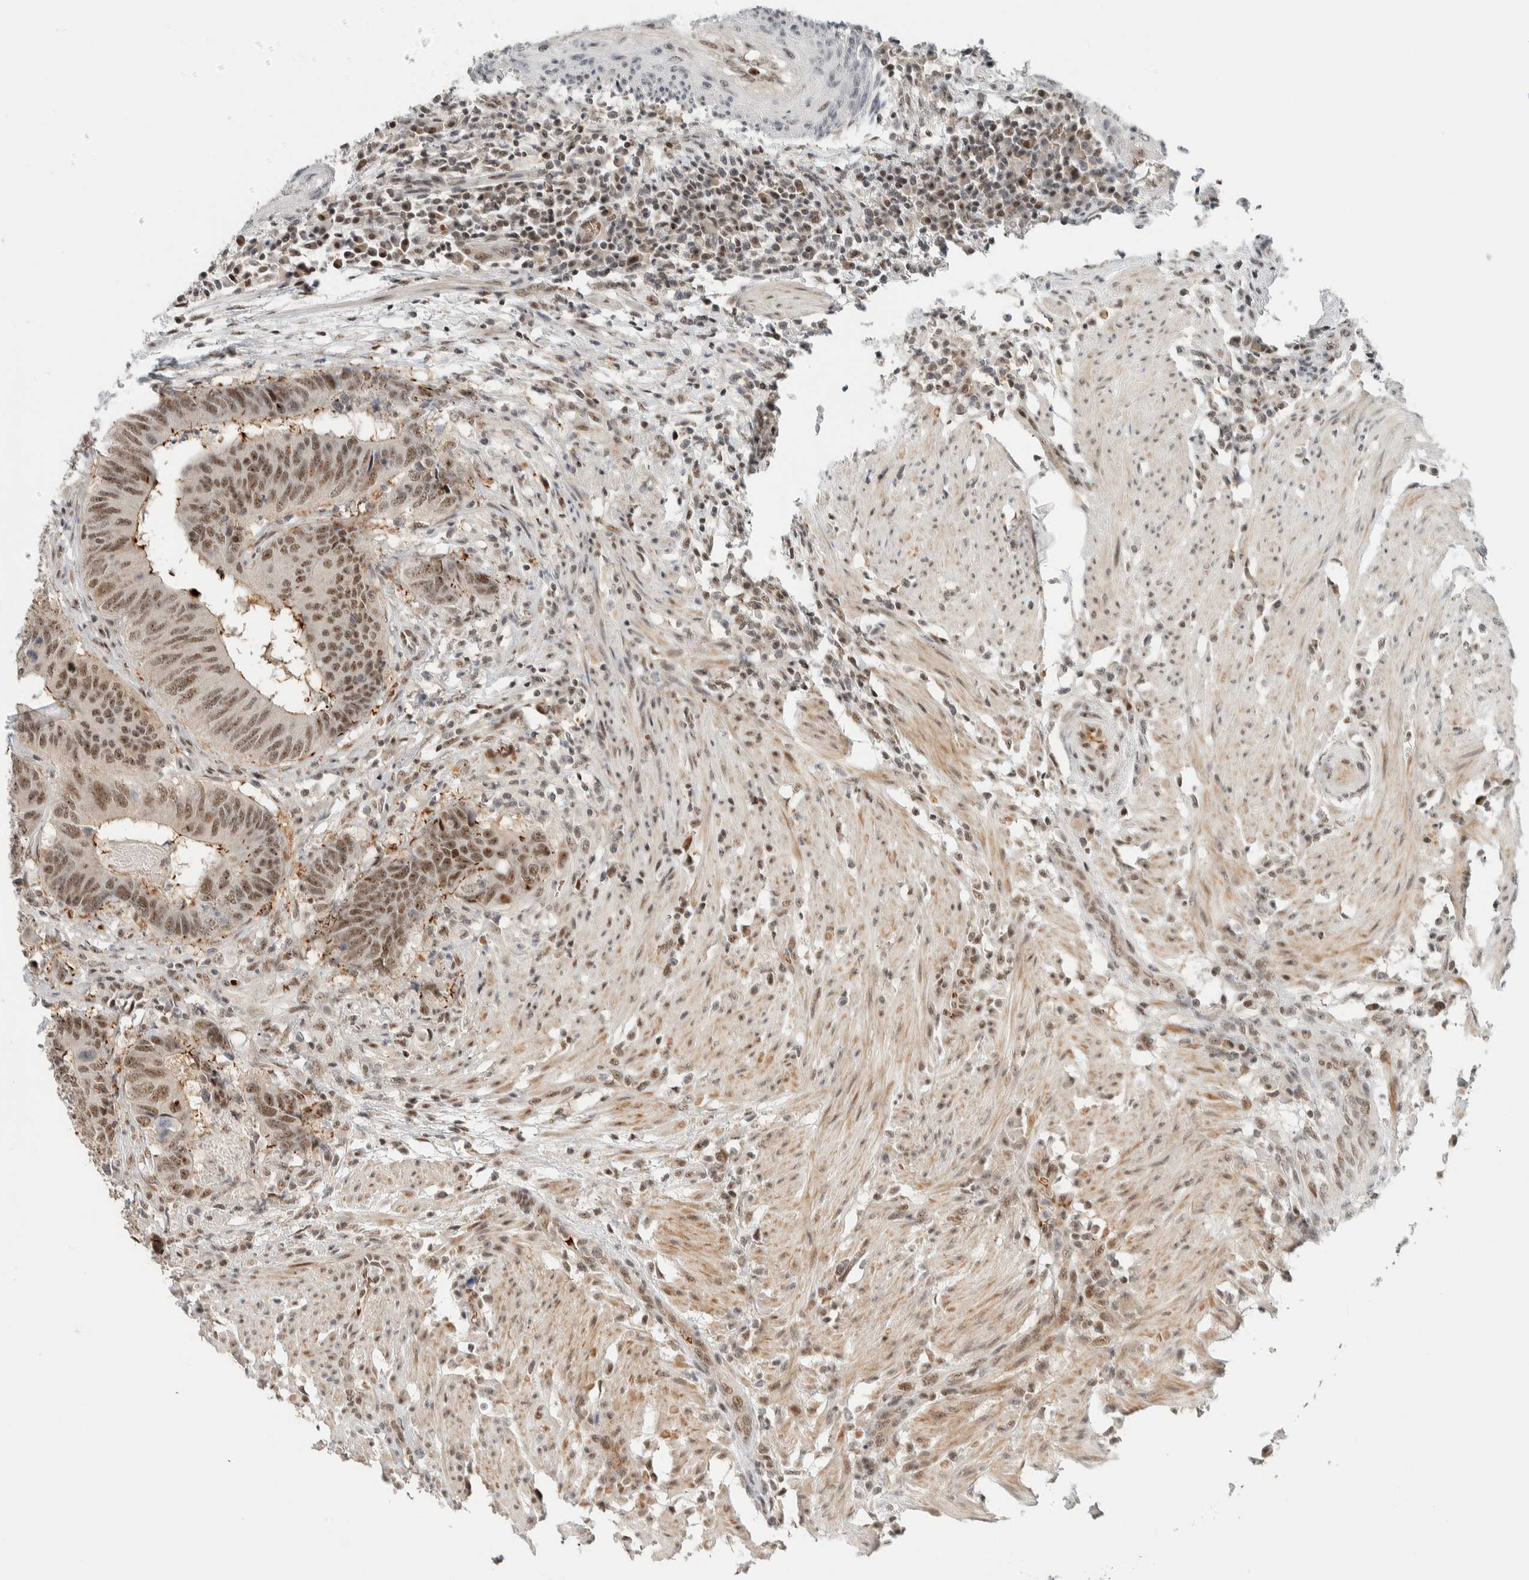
{"staining": {"intensity": "moderate", "quantity": ">75%", "location": "nuclear"}, "tissue": "colorectal cancer", "cell_type": "Tumor cells", "image_type": "cancer", "snomed": [{"axis": "morphology", "description": "Adenocarcinoma, NOS"}, {"axis": "topography", "description": "Colon"}], "caption": "Human adenocarcinoma (colorectal) stained for a protein (brown) displays moderate nuclear positive positivity in approximately >75% of tumor cells.", "gene": "ZBTB2", "patient": {"sex": "male", "age": 56}}